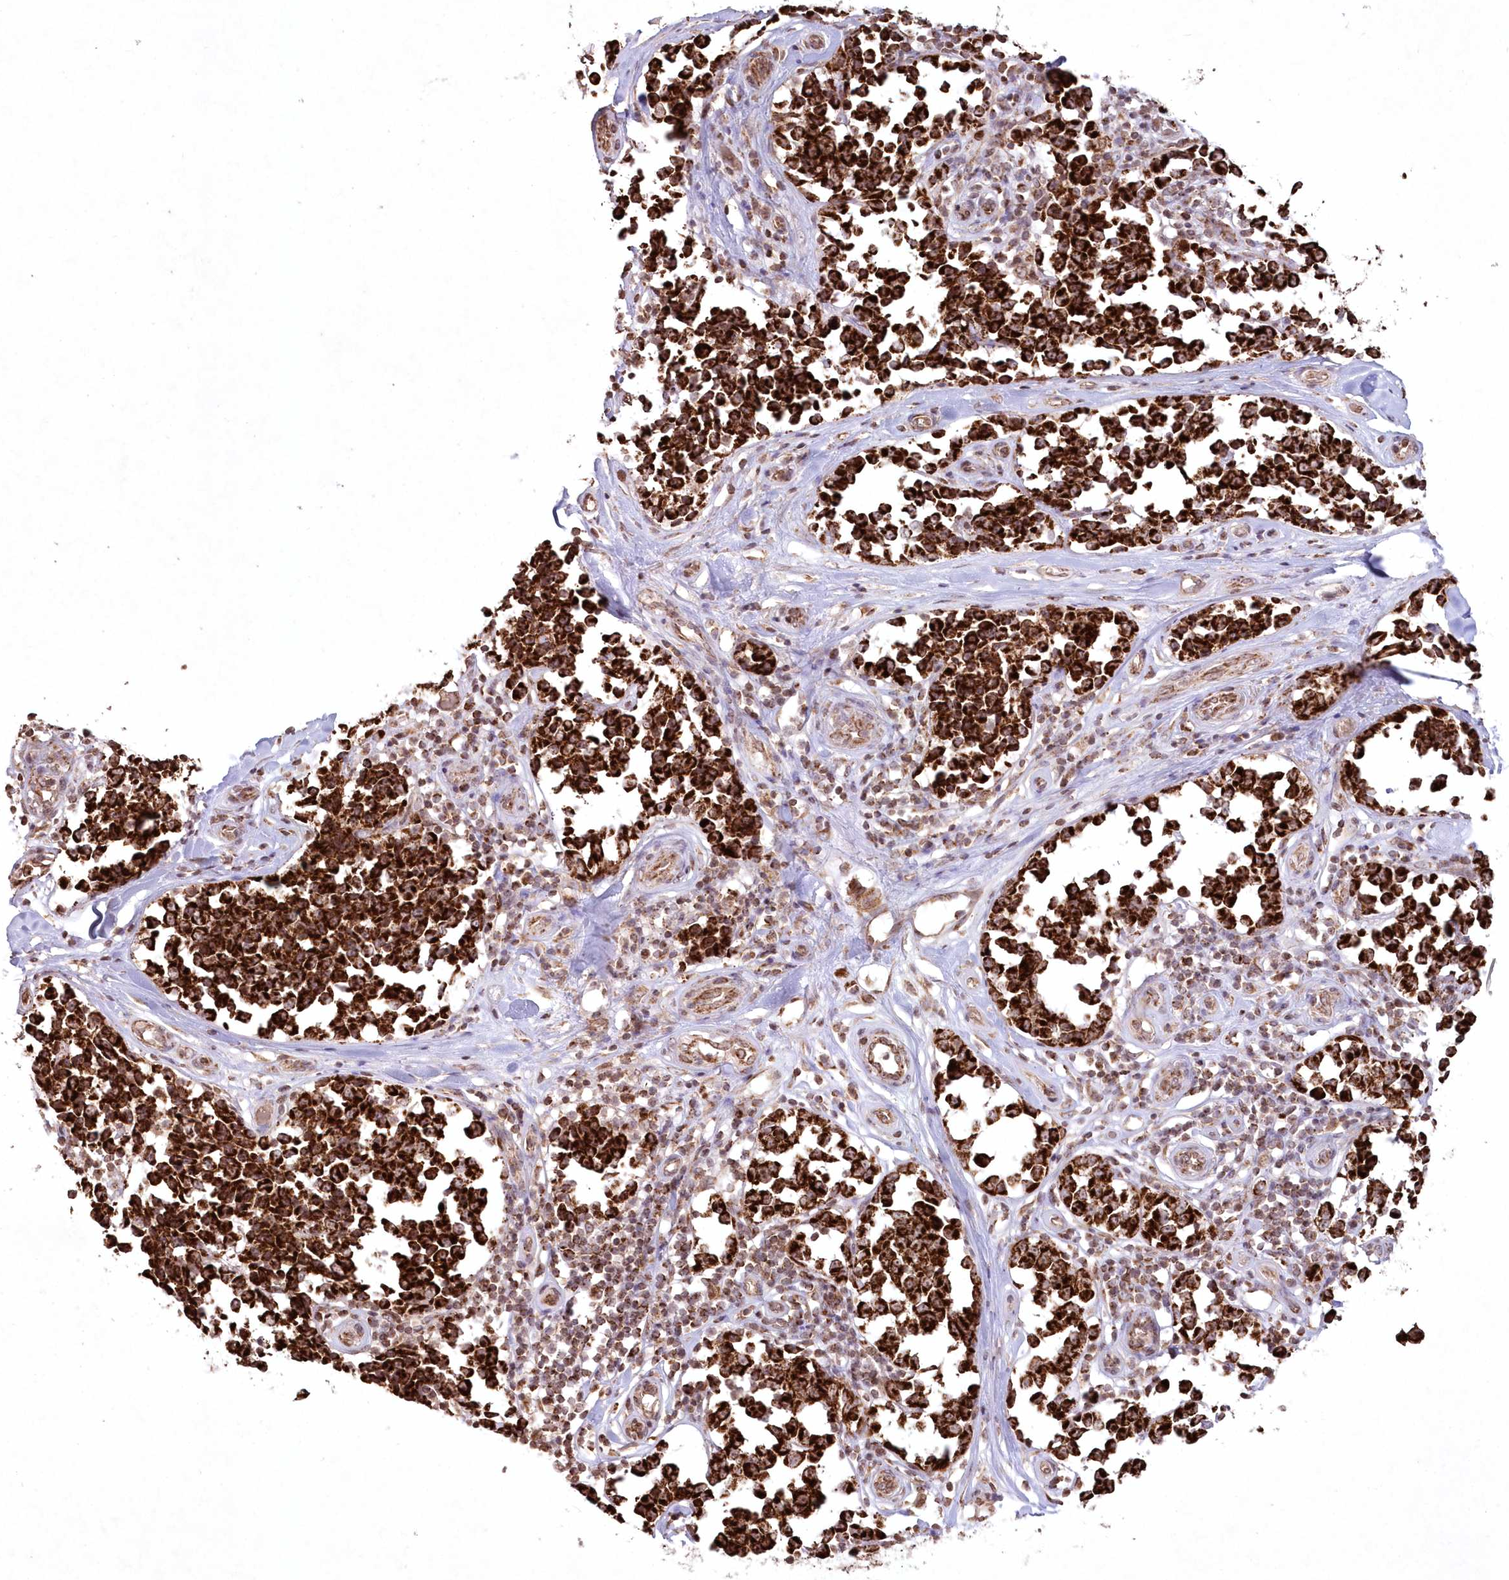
{"staining": {"intensity": "strong", "quantity": ">75%", "location": "cytoplasmic/membranous"}, "tissue": "melanoma", "cell_type": "Tumor cells", "image_type": "cancer", "snomed": [{"axis": "morphology", "description": "Malignant melanoma, NOS"}, {"axis": "topography", "description": "Skin"}], "caption": "Human melanoma stained with a brown dye demonstrates strong cytoplasmic/membranous positive positivity in about >75% of tumor cells.", "gene": "LRPPRC", "patient": {"sex": "female", "age": 64}}